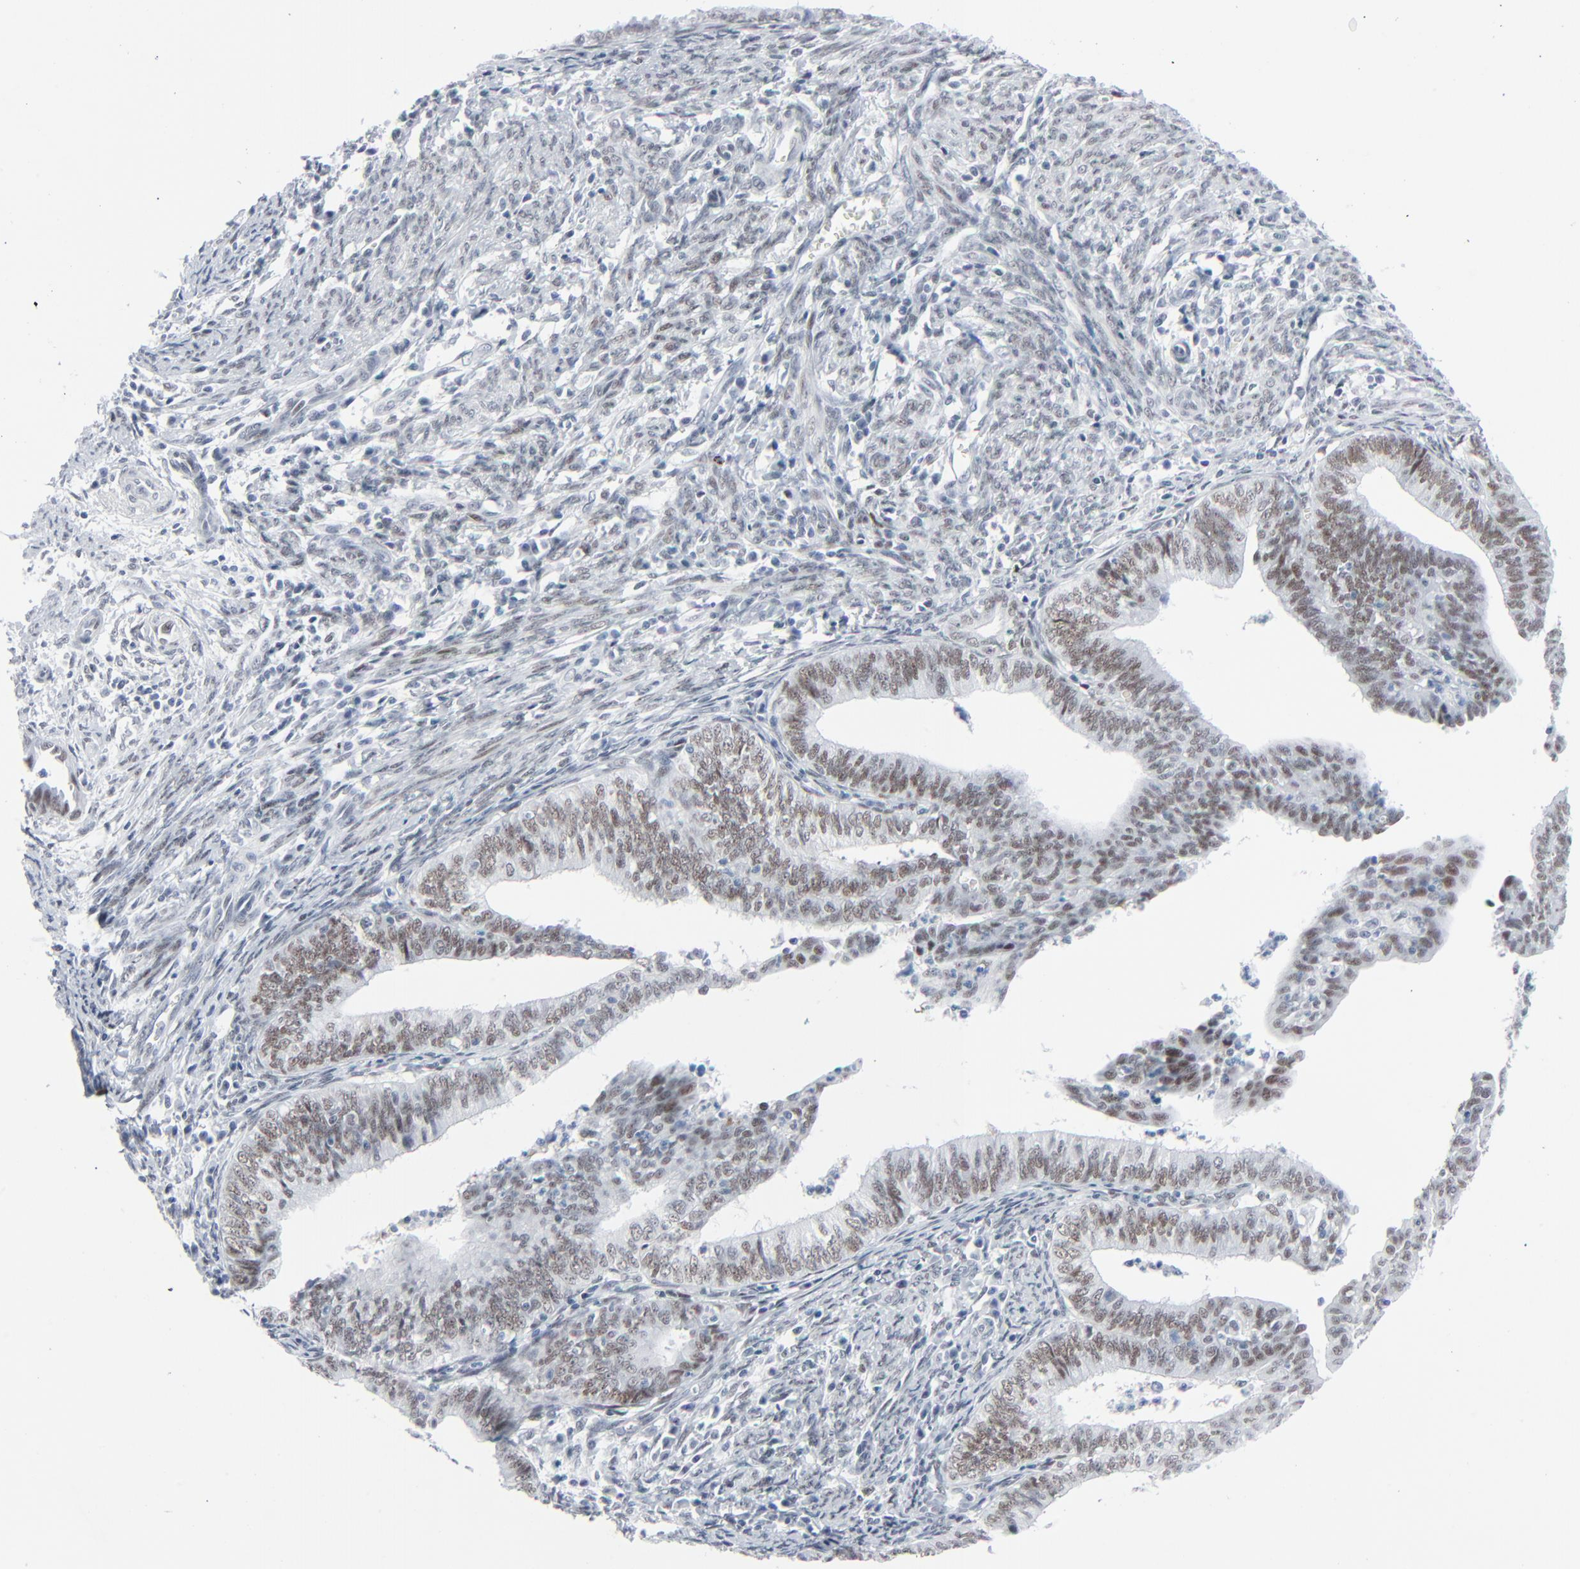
{"staining": {"intensity": "weak", "quantity": ">75%", "location": "nuclear"}, "tissue": "endometrial cancer", "cell_type": "Tumor cells", "image_type": "cancer", "snomed": [{"axis": "morphology", "description": "Adenocarcinoma, NOS"}, {"axis": "topography", "description": "Endometrium"}], "caption": "There is low levels of weak nuclear staining in tumor cells of adenocarcinoma (endometrial), as demonstrated by immunohistochemical staining (brown color).", "gene": "SIRT1", "patient": {"sex": "female", "age": 66}}